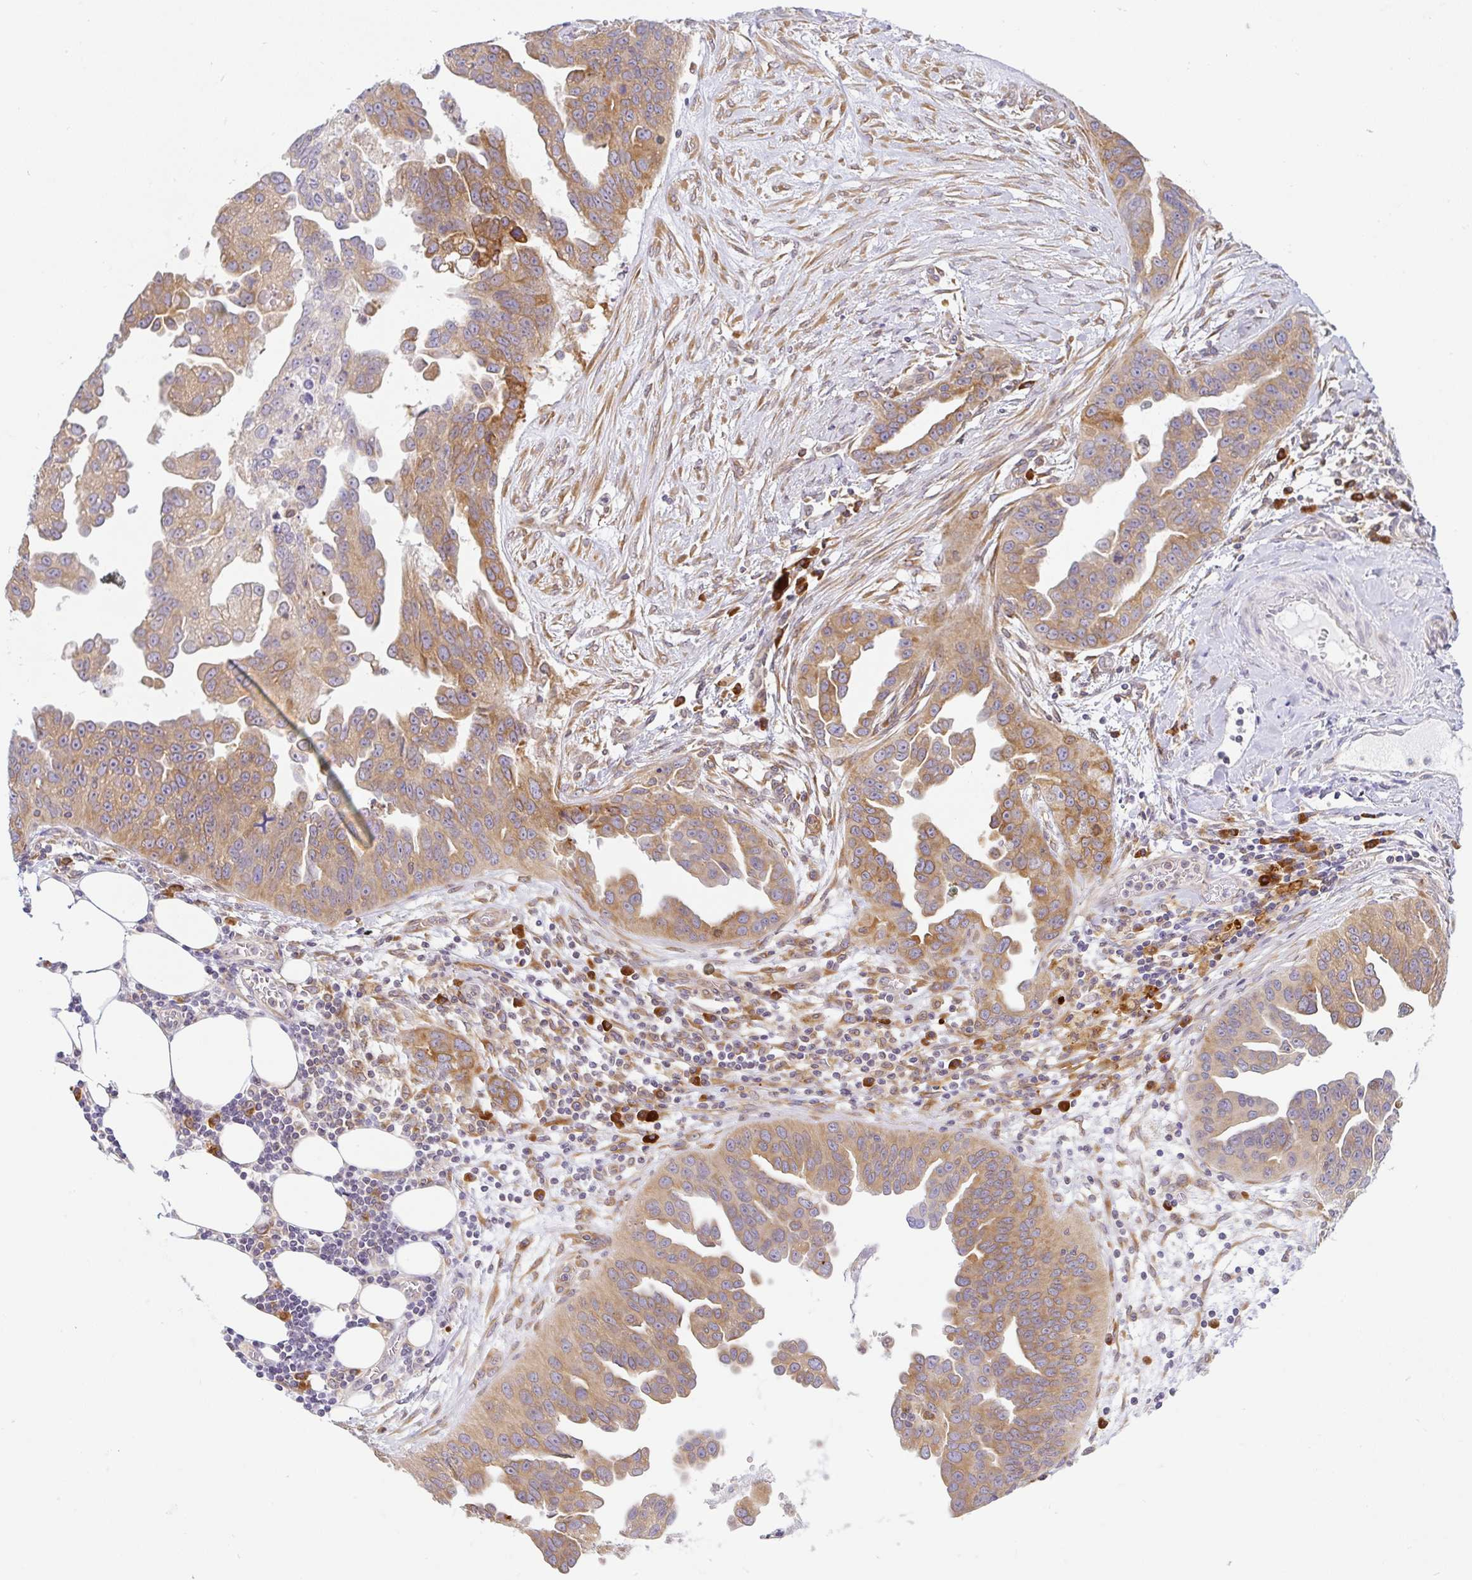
{"staining": {"intensity": "moderate", "quantity": ">75%", "location": "cytoplasmic/membranous"}, "tissue": "ovarian cancer", "cell_type": "Tumor cells", "image_type": "cancer", "snomed": [{"axis": "morphology", "description": "Cystadenocarcinoma, serous, NOS"}, {"axis": "topography", "description": "Ovary"}], "caption": "IHC image of neoplastic tissue: human ovarian cancer (serous cystadenocarcinoma) stained using immunohistochemistry reveals medium levels of moderate protein expression localized specifically in the cytoplasmic/membranous of tumor cells, appearing as a cytoplasmic/membranous brown color.", "gene": "DERL2", "patient": {"sex": "female", "age": 75}}